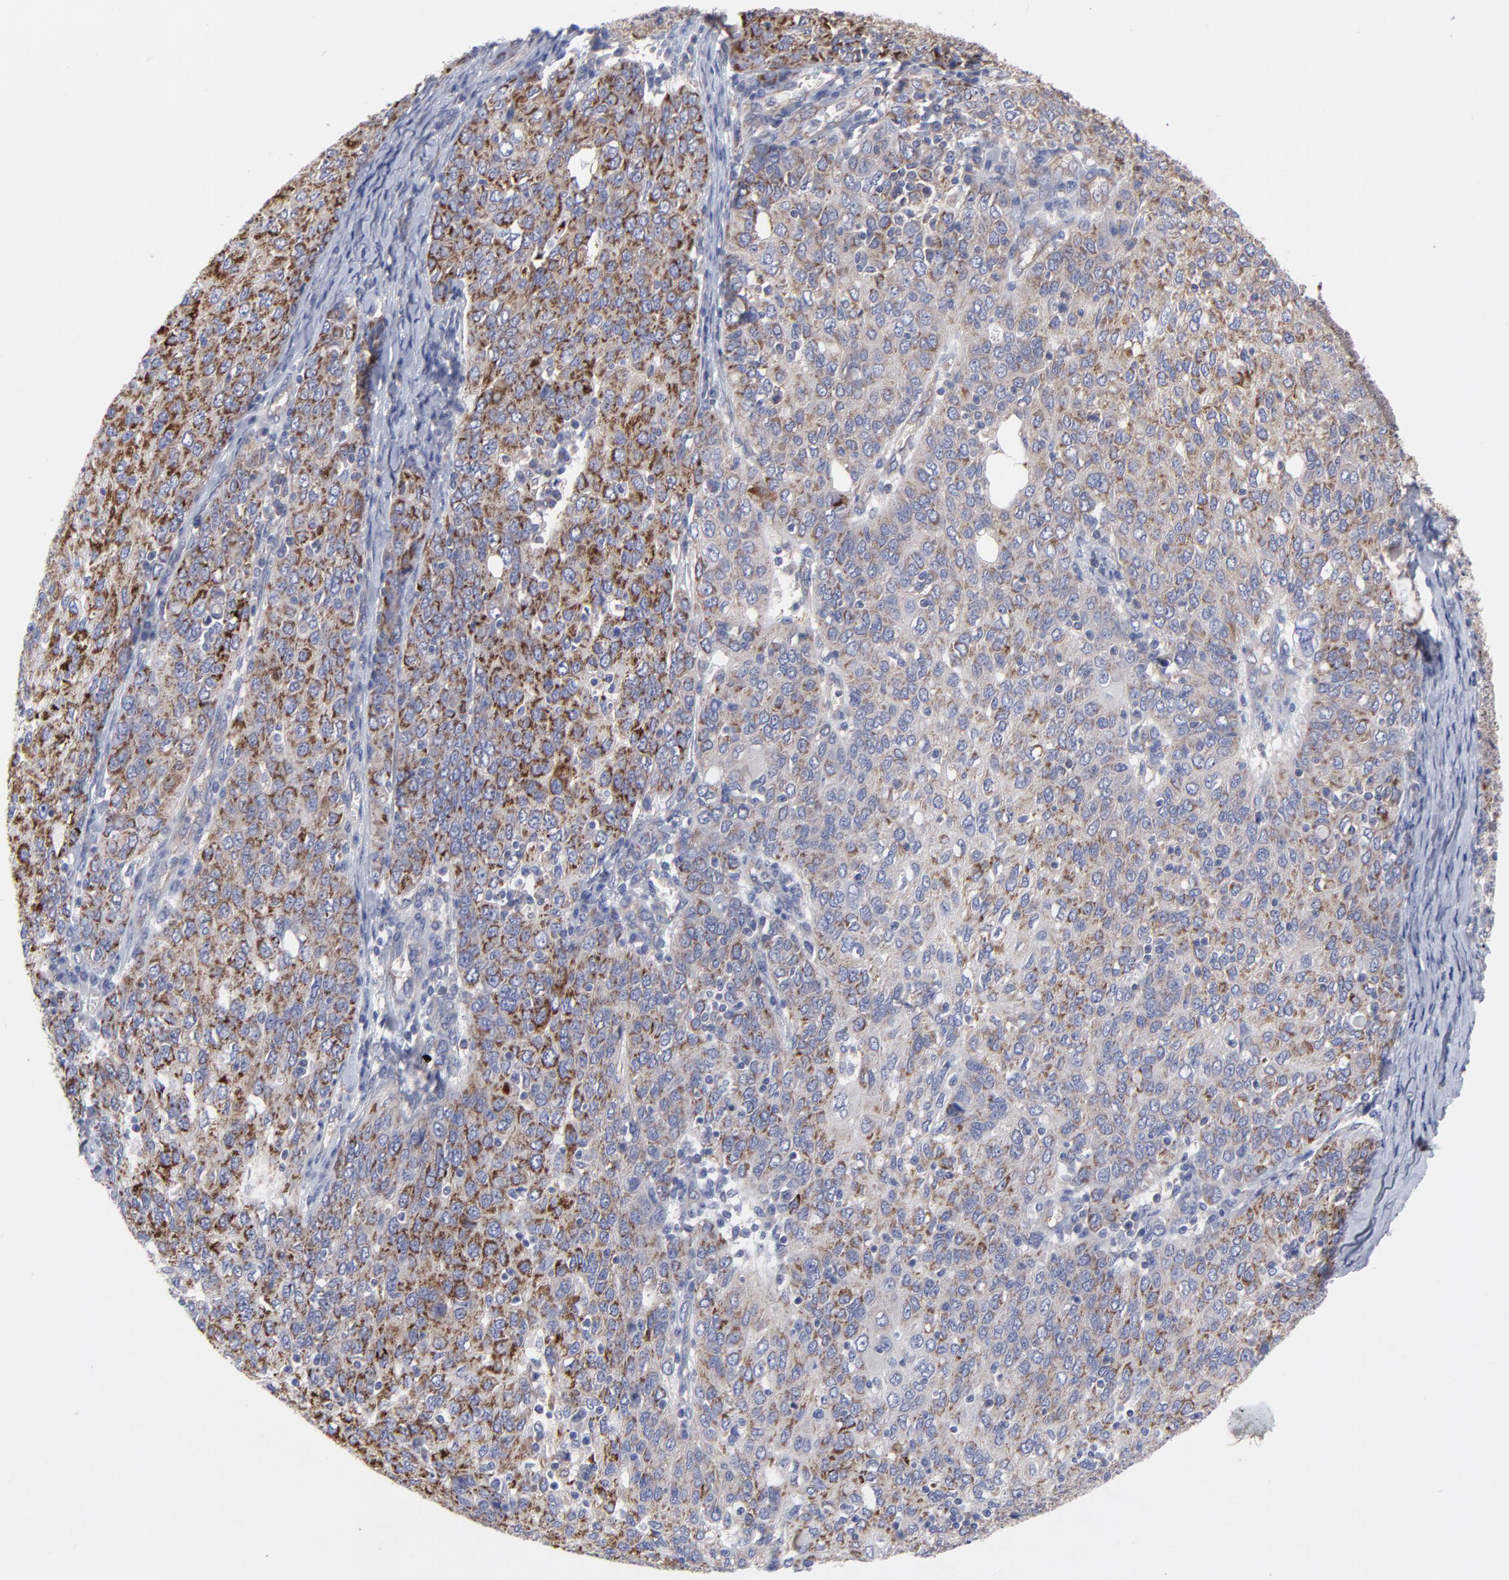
{"staining": {"intensity": "moderate", "quantity": "25%-75%", "location": "cytoplasmic/membranous"}, "tissue": "ovarian cancer", "cell_type": "Tumor cells", "image_type": "cancer", "snomed": [{"axis": "morphology", "description": "Carcinoma, endometroid"}, {"axis": "topography", "description": "Ovary"}], "caption": "Ovarian cancer tissue displays moderate cytoplasmic/membranous positivity in approximately 25%-75% of tumor cells (Brightfield microscopy of DAB IHC at high magnification).", "gene": "NFKBIA", "patient": {"sex": "female", "age": 50}}